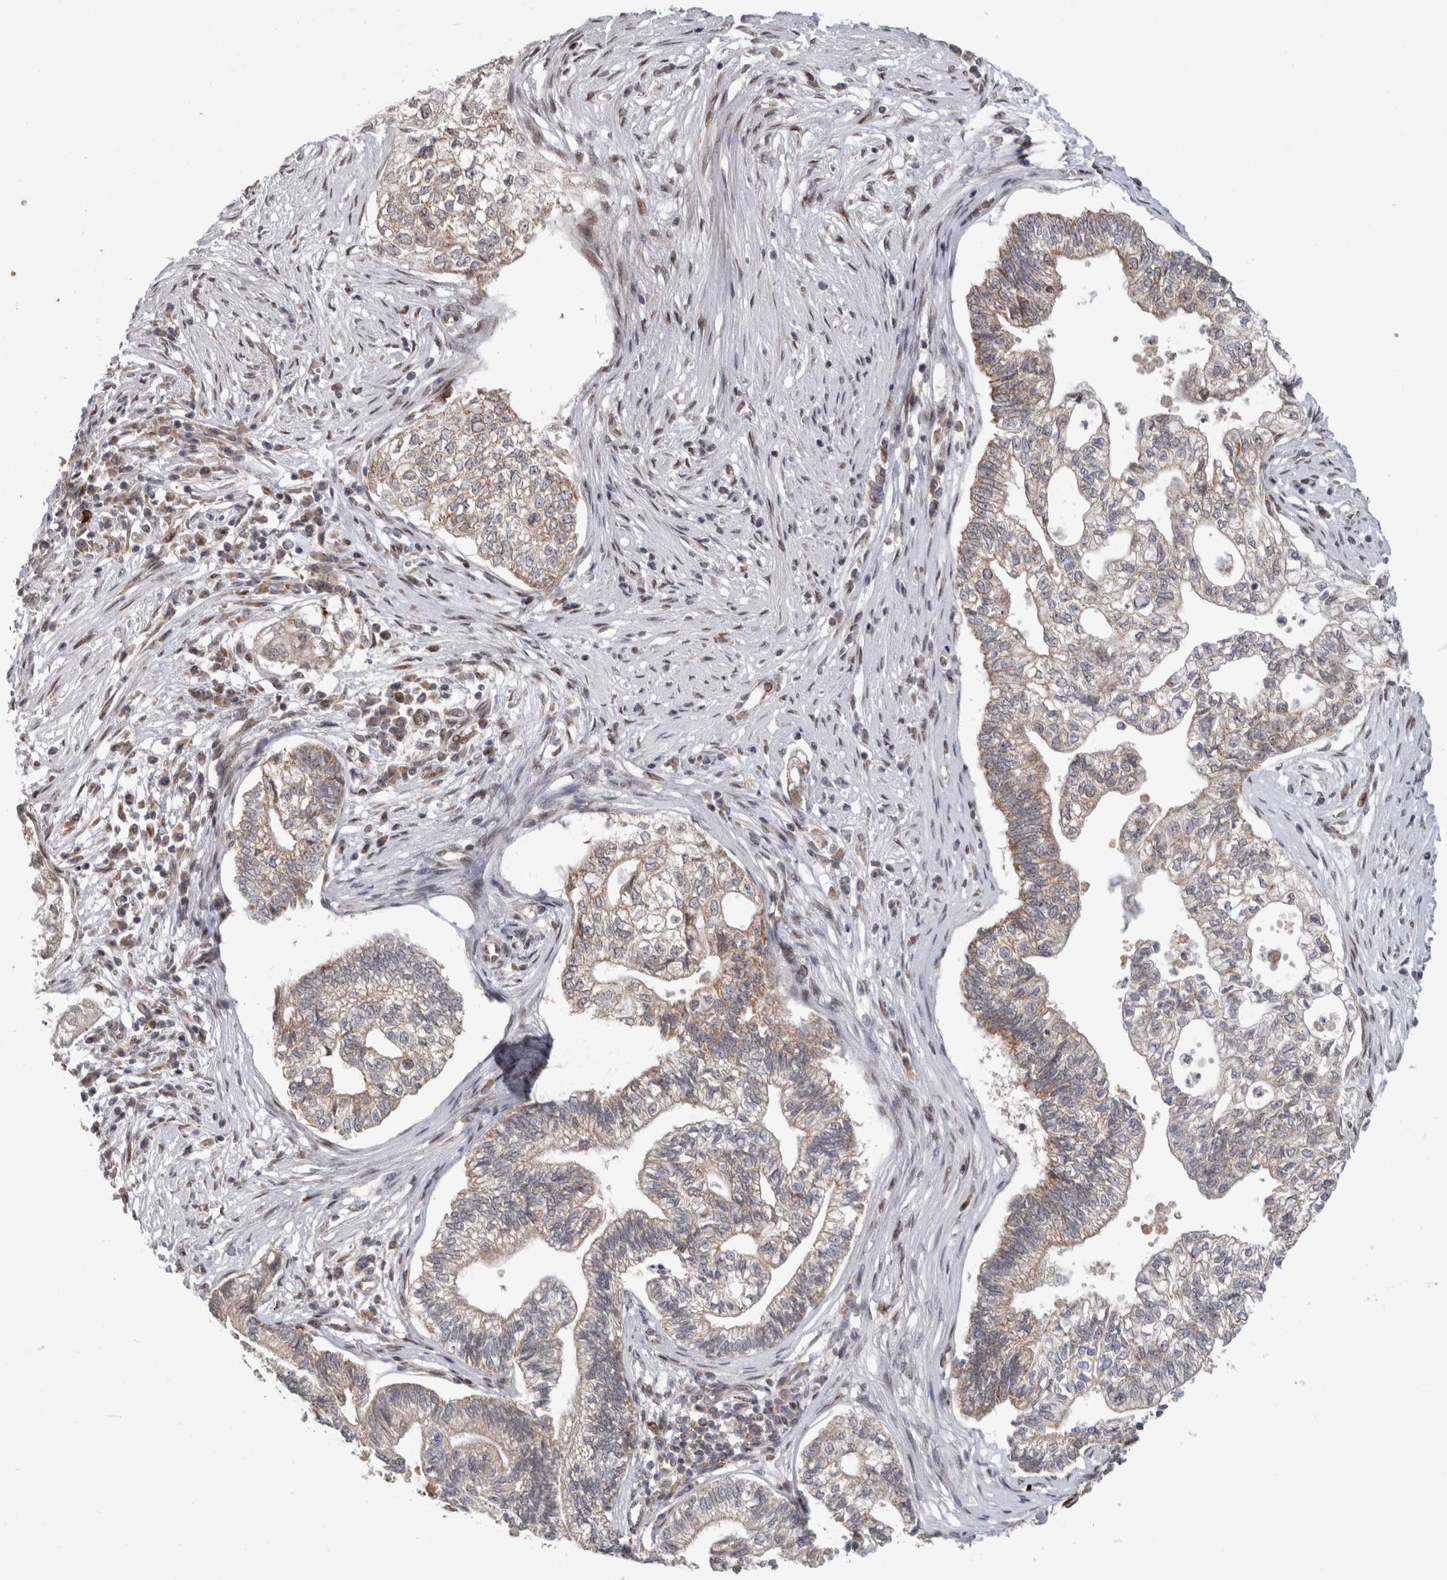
{"staining": {"intensity": "strong", "quantity": "25%-75%", "location": "cytoplasmic/membranous"}, "tissue": "pancreatic cancer", "cell_type": "Tumor cells", "image_type": "cancer", "snomed": [{"axis": "morphology", "description": "Adenocarcinoma, NOS"}, {"axis": "topography", "description": "Pancreas"}], "caption": "Protein expression analysis of adenocarcinoma (pancreatic) reveals strong cytoplasmic/membranous expression in about 25%-75% of tumor cells.", "gene": "MRPL37", "patient": {"sex": "male", "age": 72}}